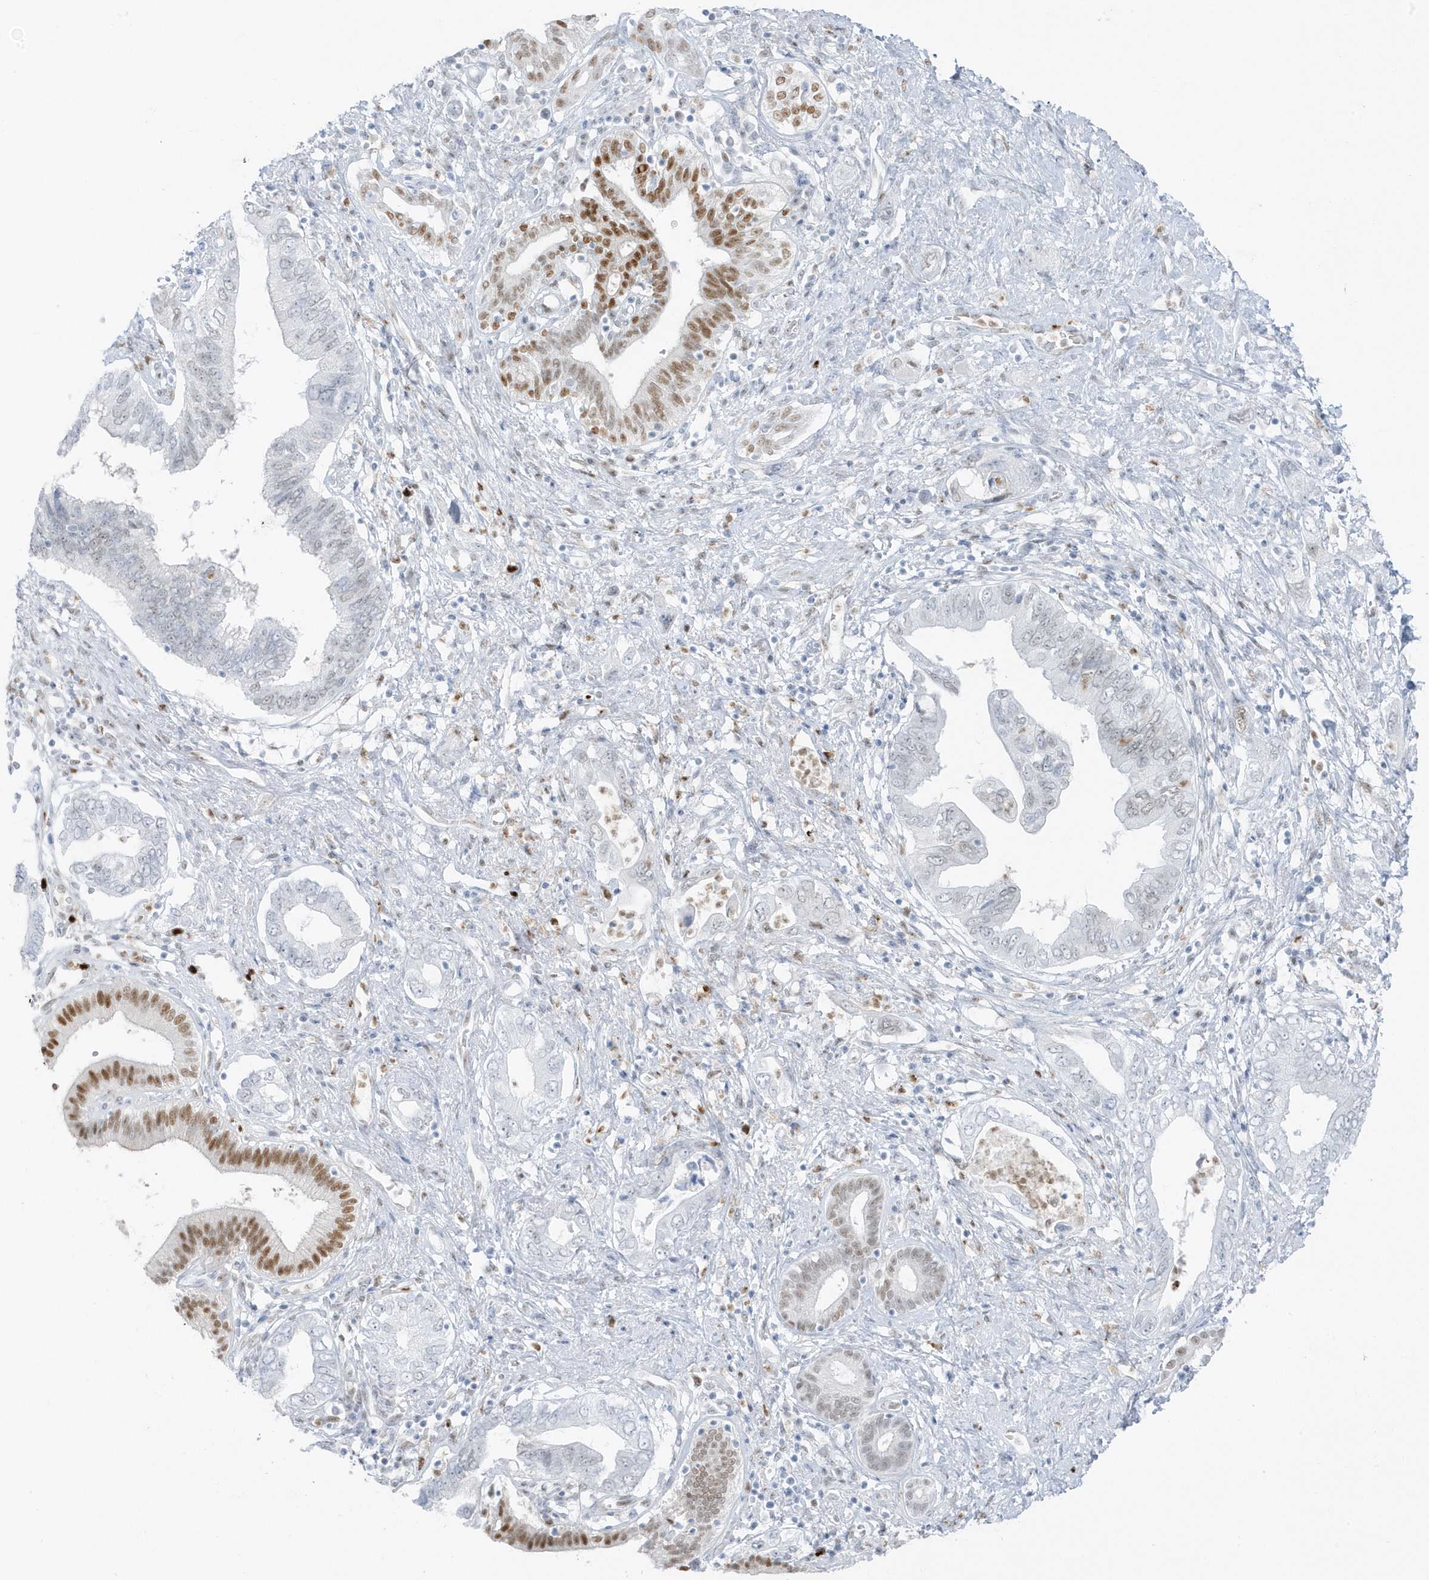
{"staining": {"intensity": "negative", "quantity": "none", "location": "none"}, "tissue": "pancreatic cancer", "cell_type": "Tumor cells", "image_type": "cancer", "snomed": [{"axis": "morphology", "description": "Adenocarcinoma, NOS"}, {"axis": "topography", "description": "Pancreas"}], "caption": "Tumor cells show no significant protein expression in pancreatic cancer.", "gene": "SMIM34", "patient": {"sex": "female", "age": 73}}